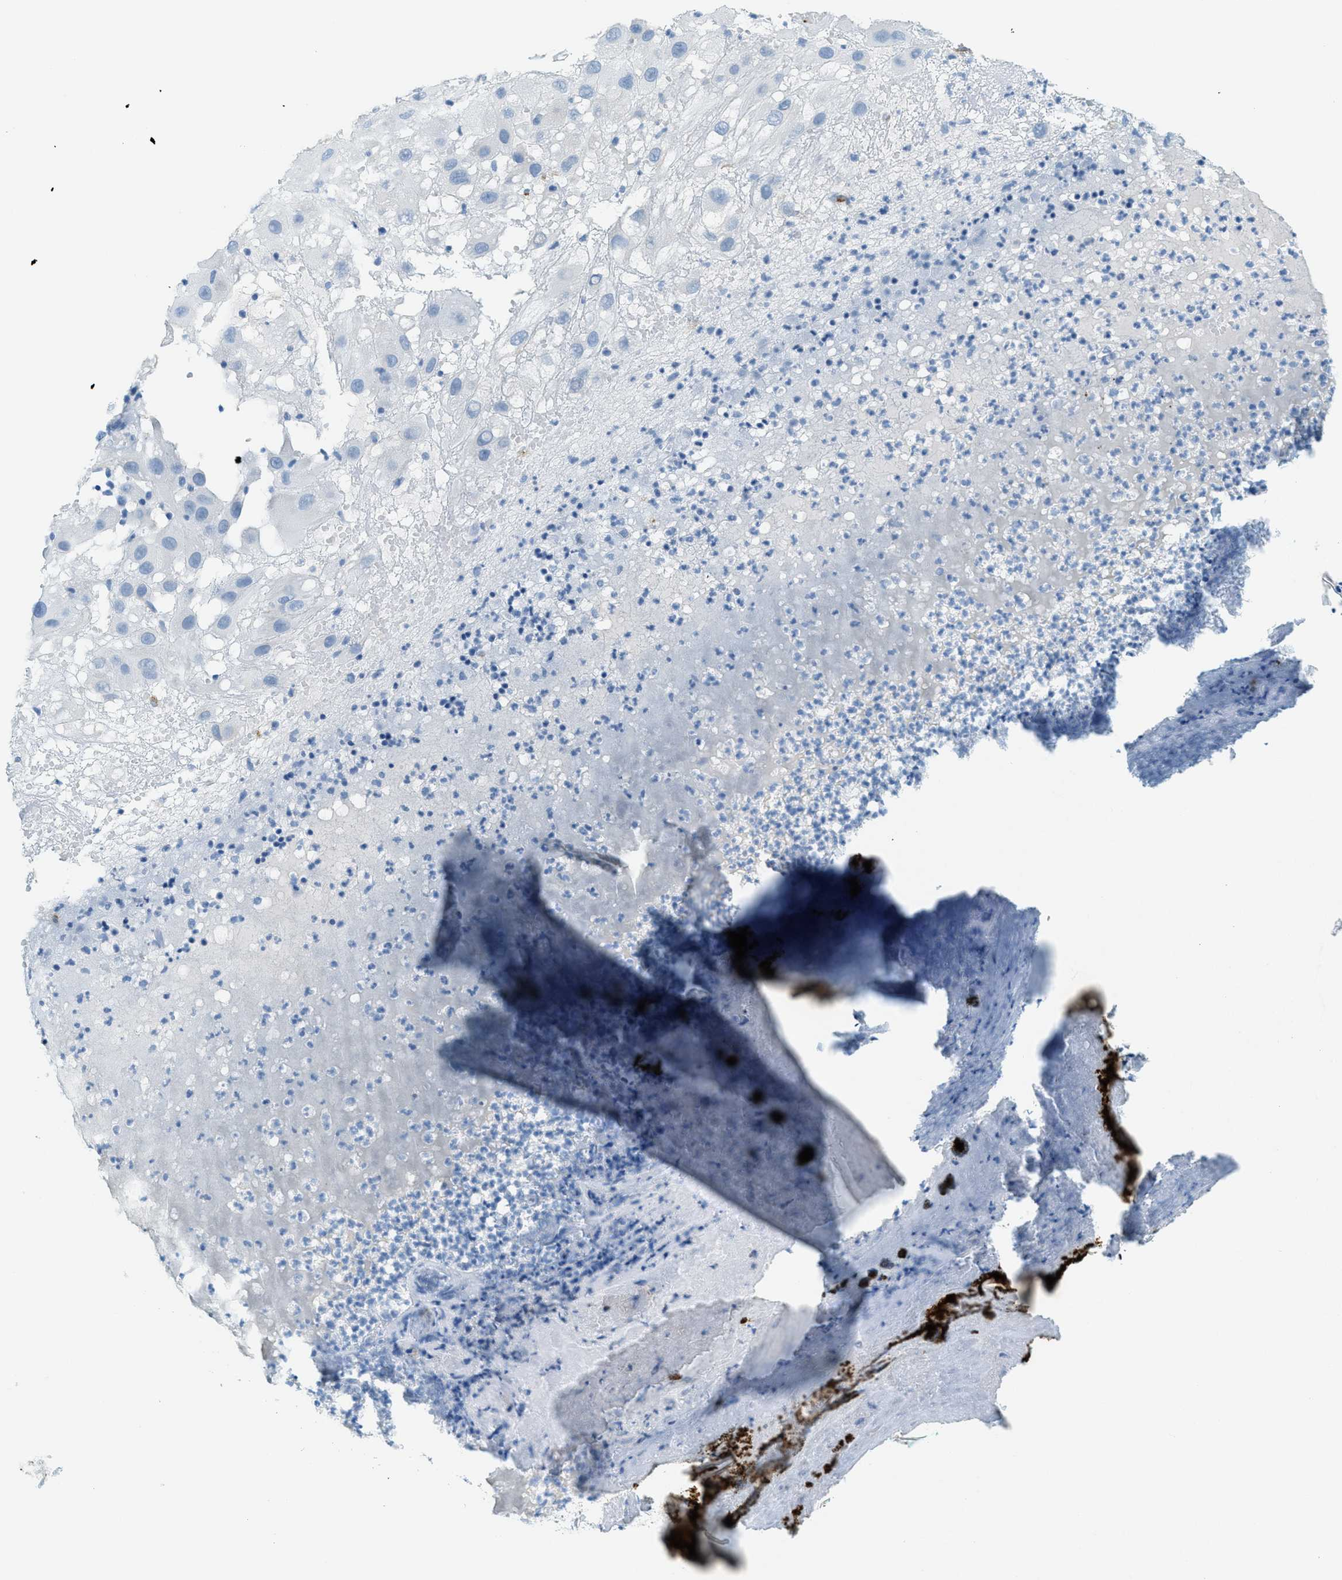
{"staining": {"intensity": "negative", "quantity": "none", "location": "none"}, "tissue": "melanoma", "cell_type": "Tumor cells", "image_type": "cancer", "snomed": [{"axis": "morphology", "description": "Malignant melanoma, NOS"}, {"axis": "topography", "description": "Skin"}], "caption": "Micrograph shows no significant protein staining in tumor cells of malignant melanoma.", "gene": "PPBP", "patient": {"sex": "female", "age": 81}}